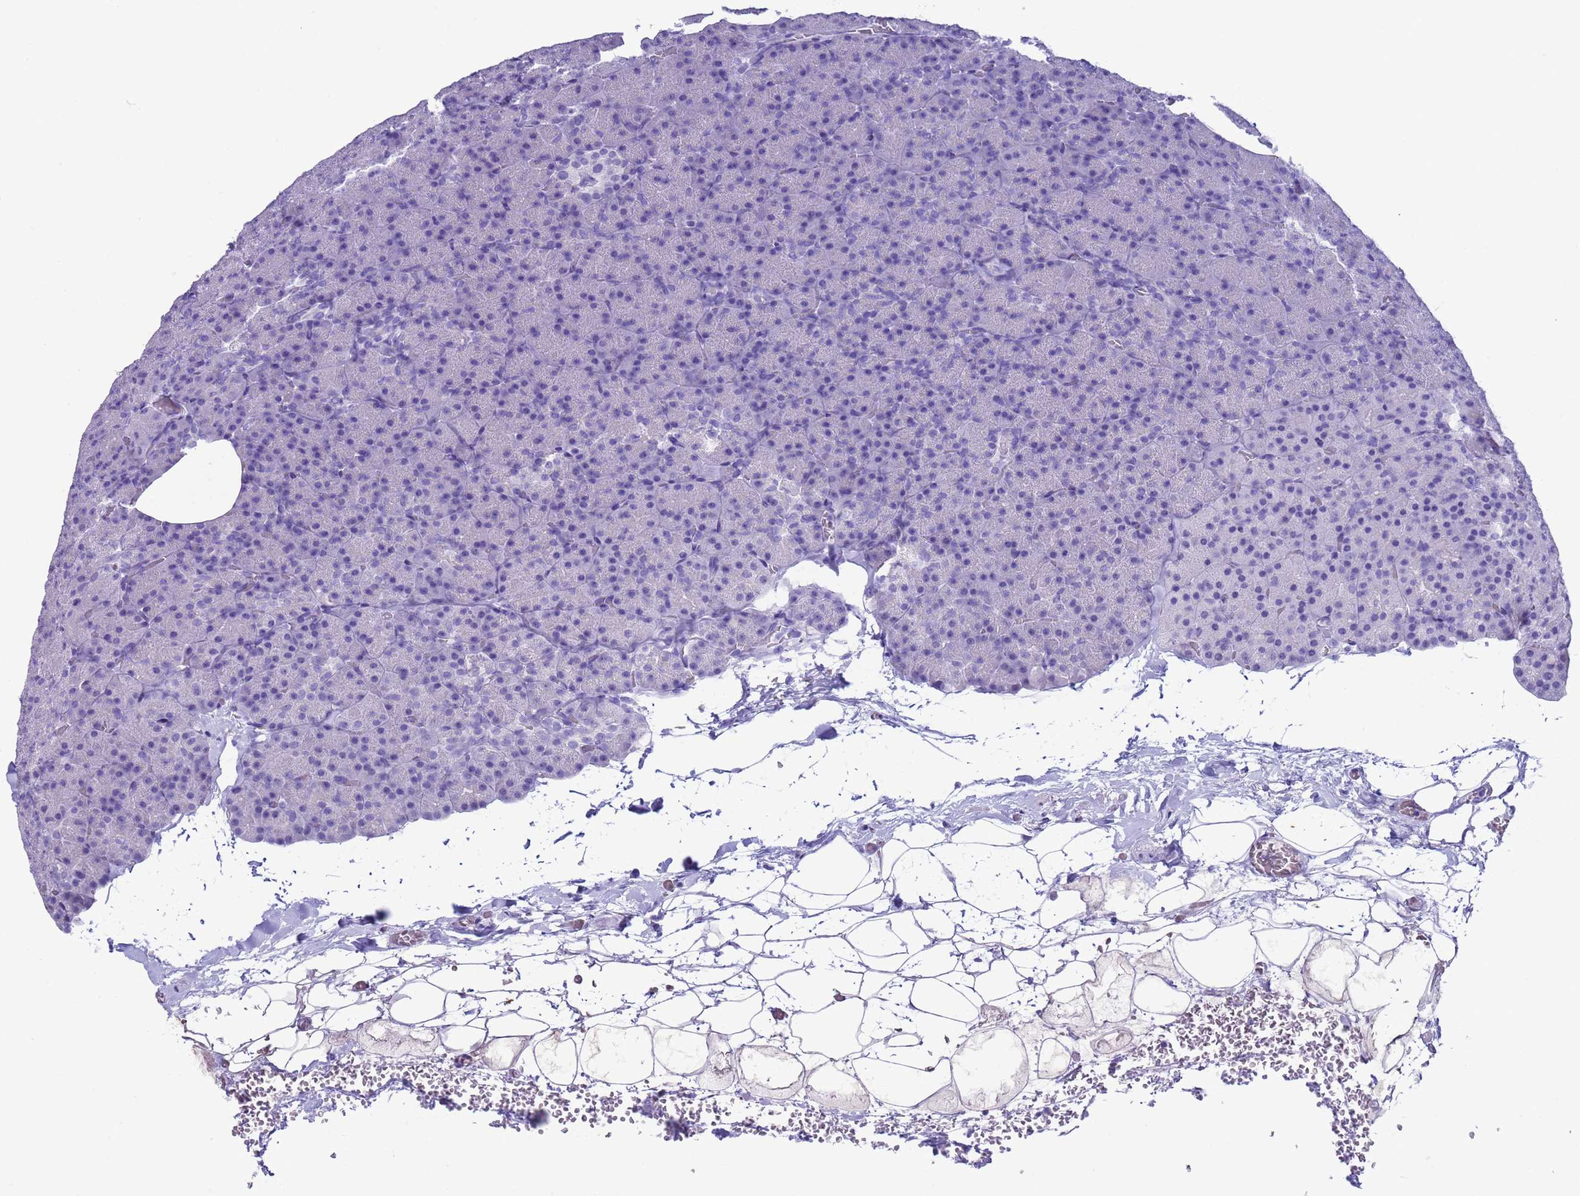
{"staining": {"intensity": "negative", "quantity": "none", "location": "none"}, "tissue": "pancreas", "cell_type": "Exocrine glandular cells", "image_type": "normal", "snomed": [{"axis": "morphology", "description": "Normal tissue, NOS"}, {"axis": "morphology", "description": "Carcinoid, malignant, NOS"}, {"axis": "topography", "description": "Pancreas"}], "caption": "This is a image of immunohistochemistry (IHC) staining of unremarkable pancreas, which shows no expression in exocrine glandular cells. (Brightfield microscopy of DAB (3,3'-diaminobenzidine) immunohistochemistry (IHC) at high magnification).", "gene": "CKM", "patient": {"sex": "female", "age": 35}}